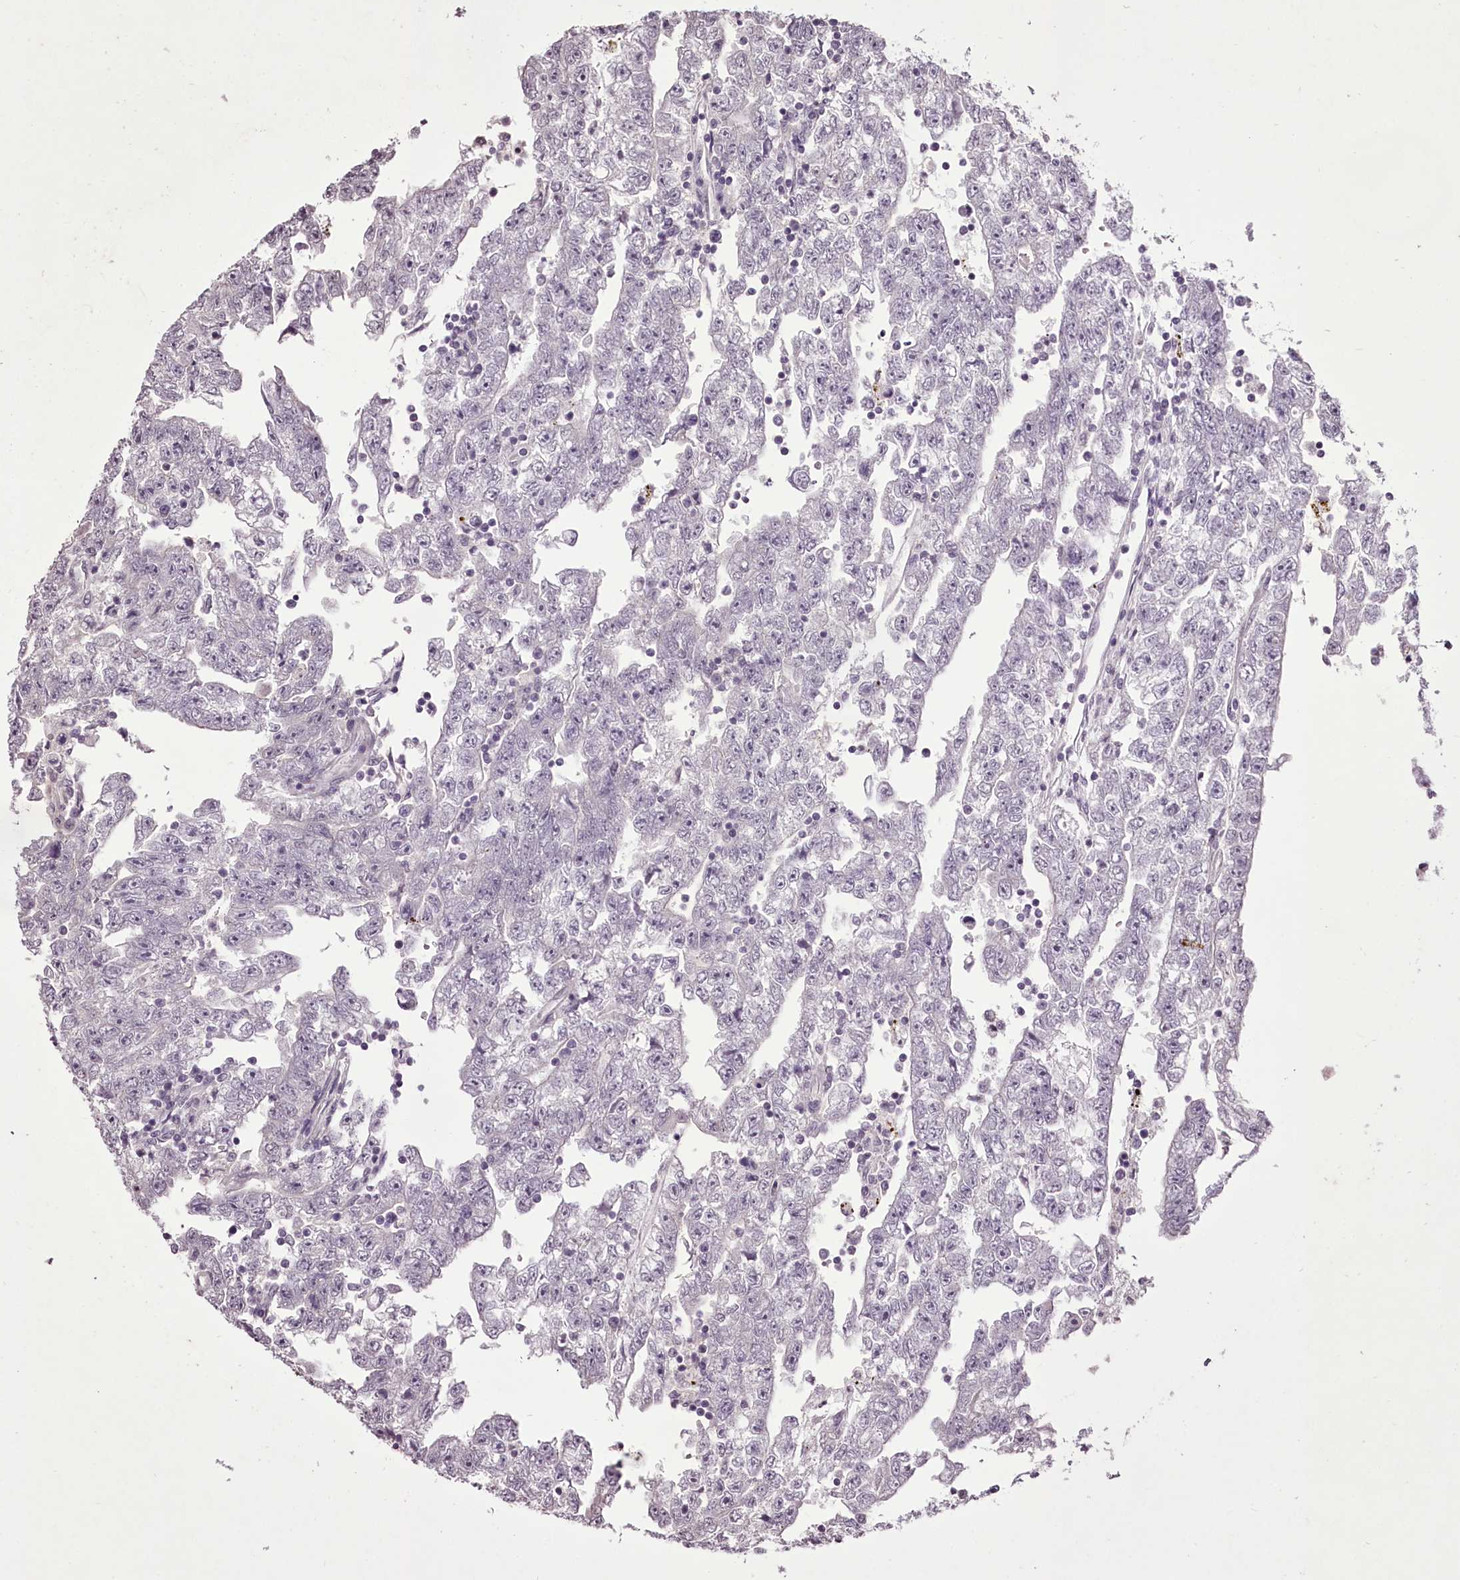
{"staining": {"intensity": "negative", "quantity": "none", "location": "none"}, "tissue": "testis cancer", "cell_type": "Tumor cells", "image_type": "cancer", "snomed": [{"axis": "morphology", "description": "Carcinoma, Embryonal, NOS"}, {"axis": "topography", "description": "Testis"}], "caption": "The image demonstrates no staining of tumor cells in testis embryonal carcinoma.", "gene": "C1orf56", "patient": {"sex": "male", "age": 25}}